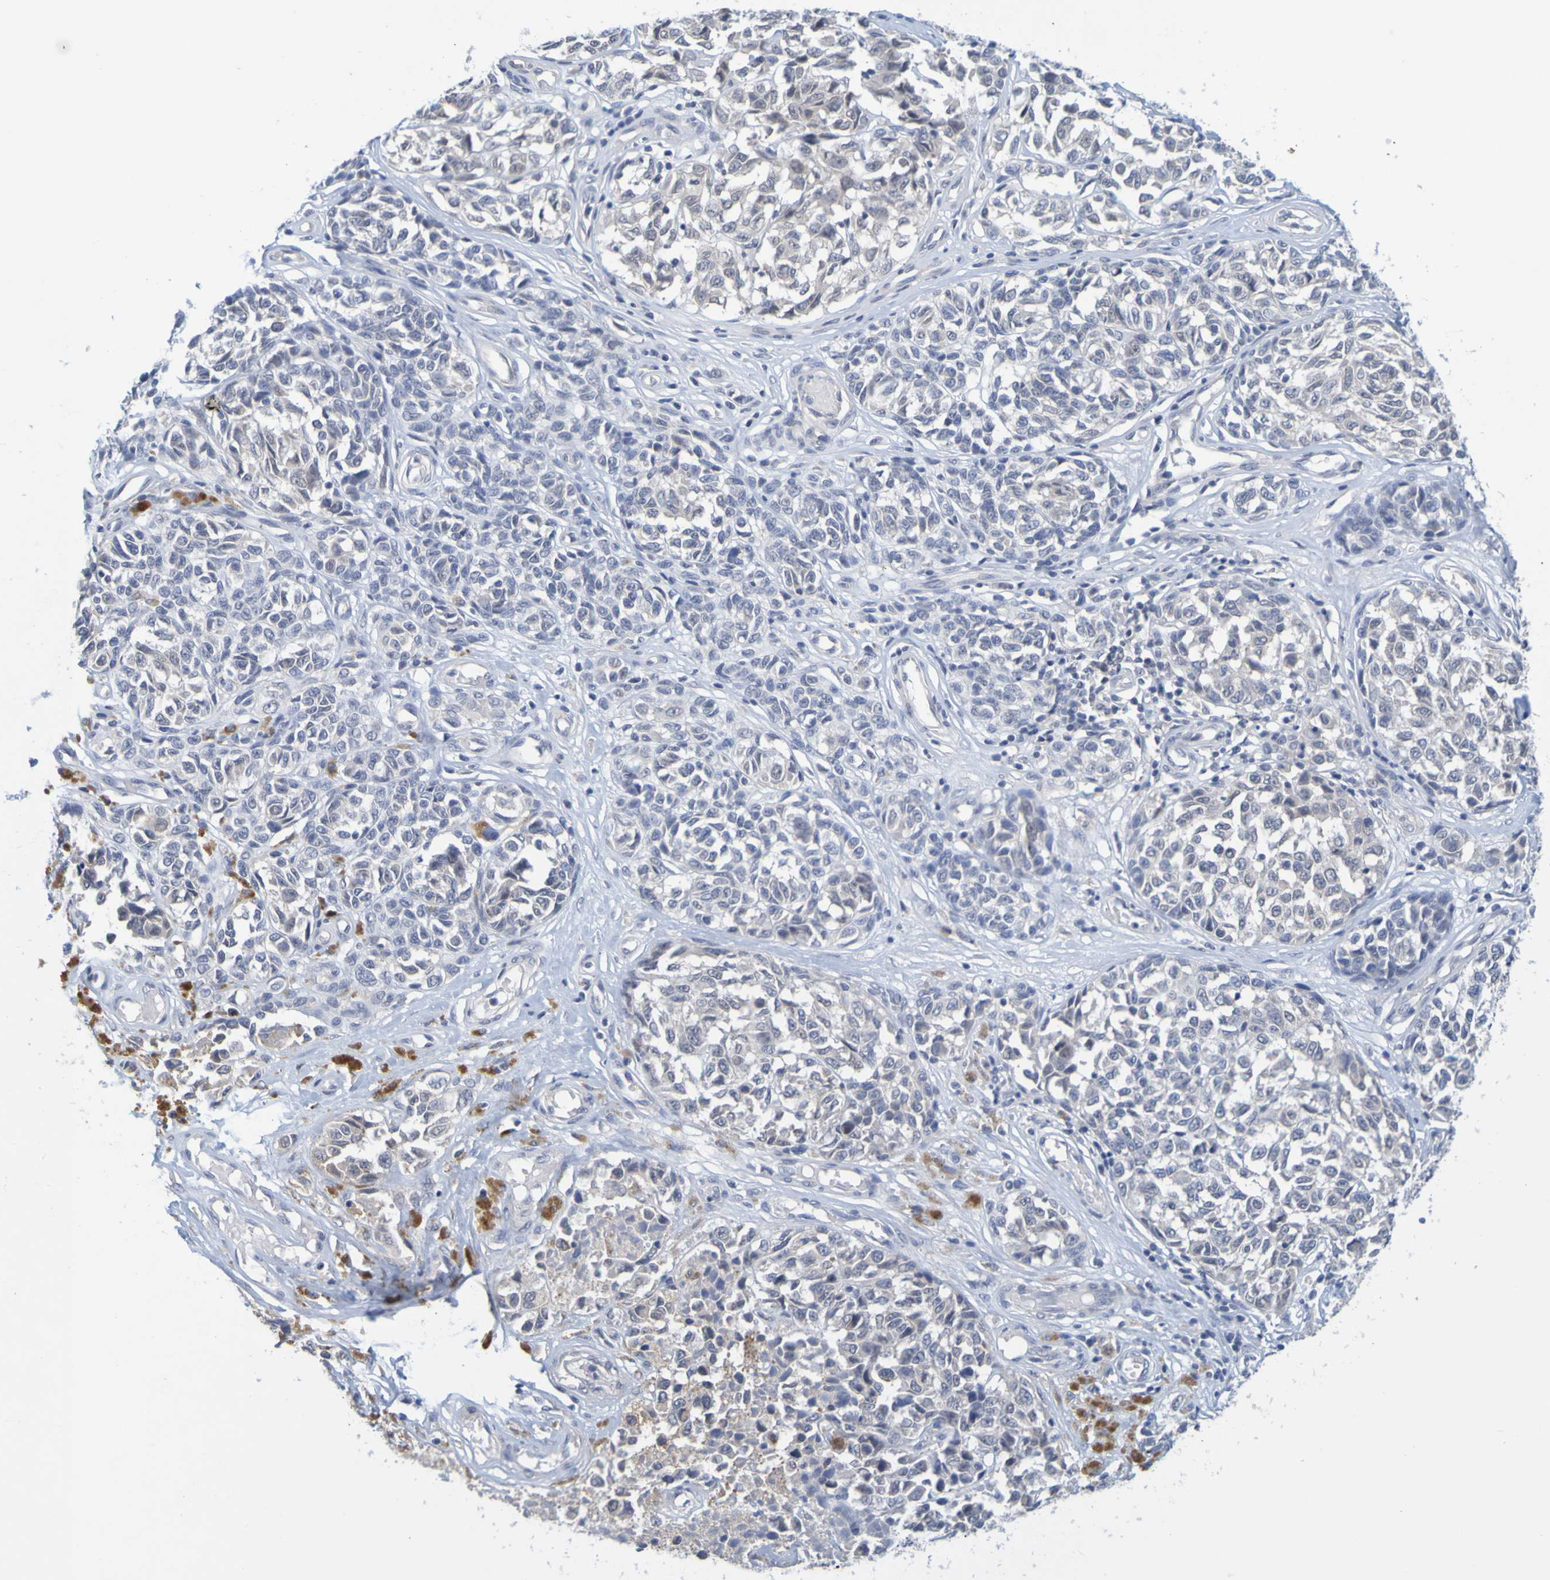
{"staining": {"intensity": "negative", "quantity": "none", "location": "none"}, "tissue": "melanoma", "cell_type": "Tumor cells", "image_type": "cancer", "snomed": [{"axis": "morphology", "description": "Malignant melanoma, NOS"}, {"axis": "topography", "description": "Skin"}], "caption": "Immunohistochemical staining of human malignant melanoma reveals no significant expression in tumor cells.", "gene": "ENDOU", "patient": {"sex": "female", "age": 64}}